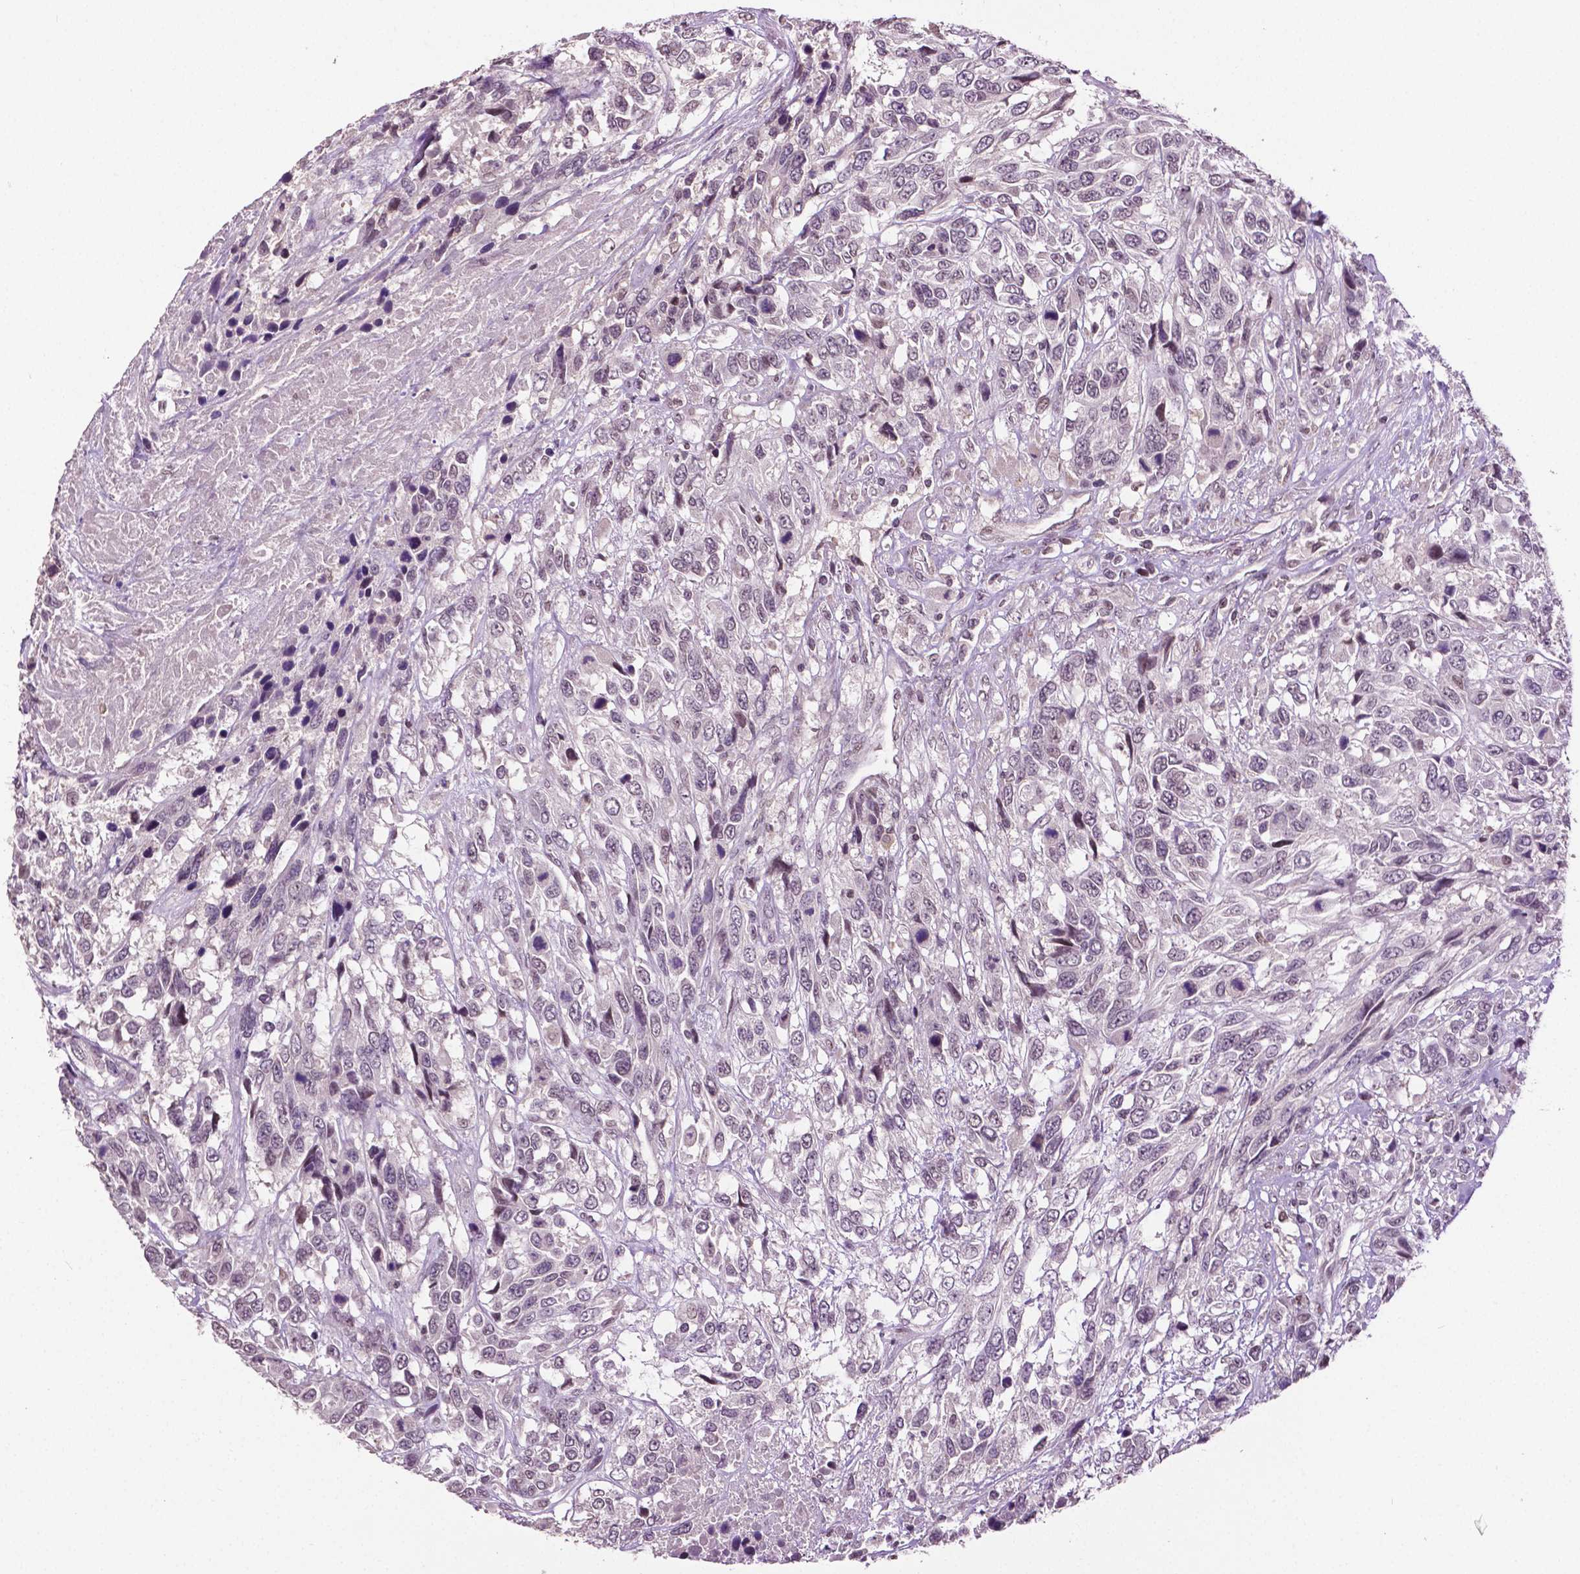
{"staining": {"intensity": "negative", "quantity": "none", "location": "none"}, "tissue": "urothelial cancer", "cell_type": "Tumor cells", "image_type": "cancer", "snomed": [{"axis": "morphology", "description": "Urothelial carcinoma, High grade"}, {"axis": "topography", "description": "Urinary bladder"}], "caption": "Photomicrograph shows no significant protein expression in tumor cells of urothelial cancer. The staining is performed using DAB (3,3'-diaminobenzidine) brown chromogen with nuclei counter-stained in using hematoxylin.", "gene": "DLX5", "patient": {"sex": "female", "age": 70}}